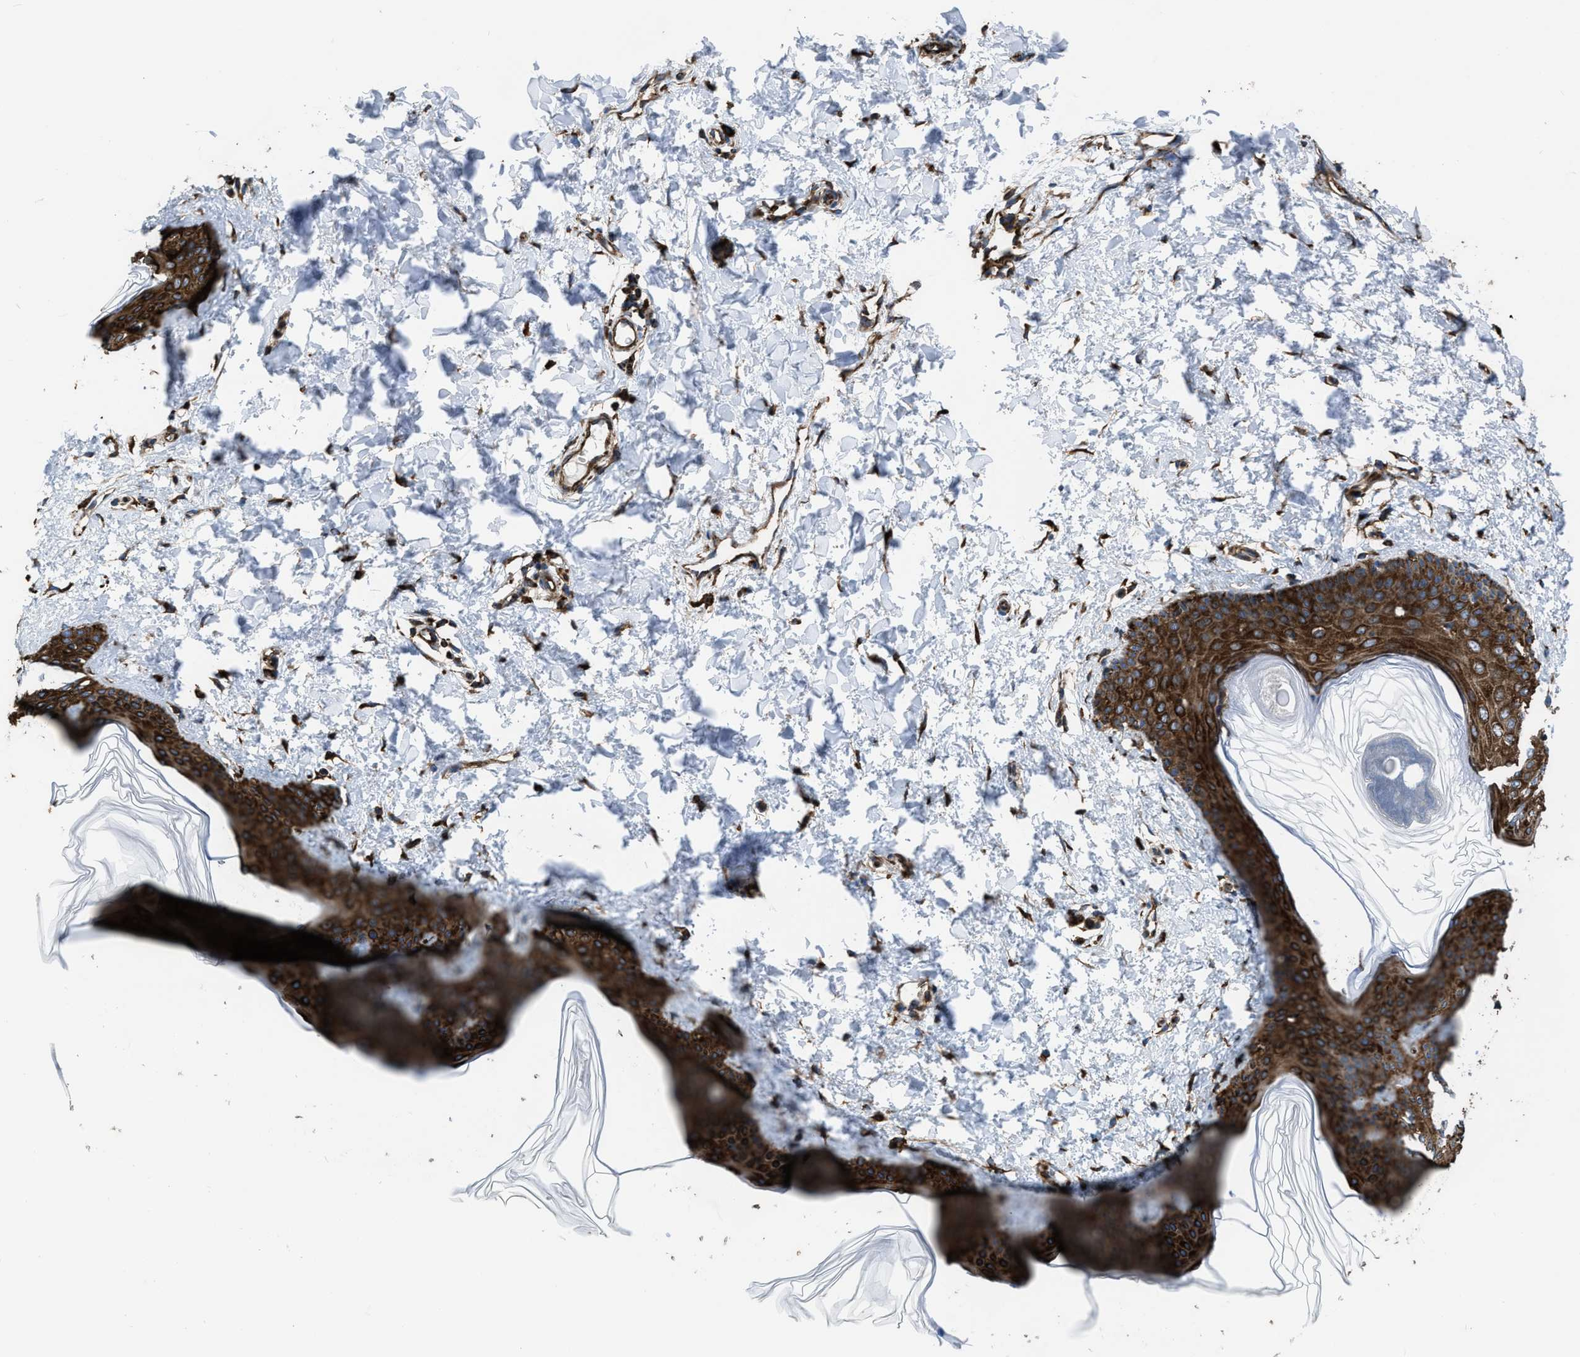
{"staining": {"intensity": "strong", "quantity": ">75%", "location": "cytoplasmic/membranous"}, "tissue": "skin", "cell_type": "Fibroblasts", "image_type": "normal", "snomed": [{"axis": "morphology", "description": "Normal tissue, NOS"}, {"axis": "topography", "description": "Skin"}], "caption": "Skin stained with immunohistochemistry (IHC) displays strong cytoplasmic/membranous staining in approximately >75% of fibroblasts. (Stains: DAB (3,3'-diaminobenzidine) in brown, nuclei in blue, Microscopy: brightfield microscopy at high magnification).", "gene": "CAPRIN1", "patient": {"sex": "female", "age": 17}}